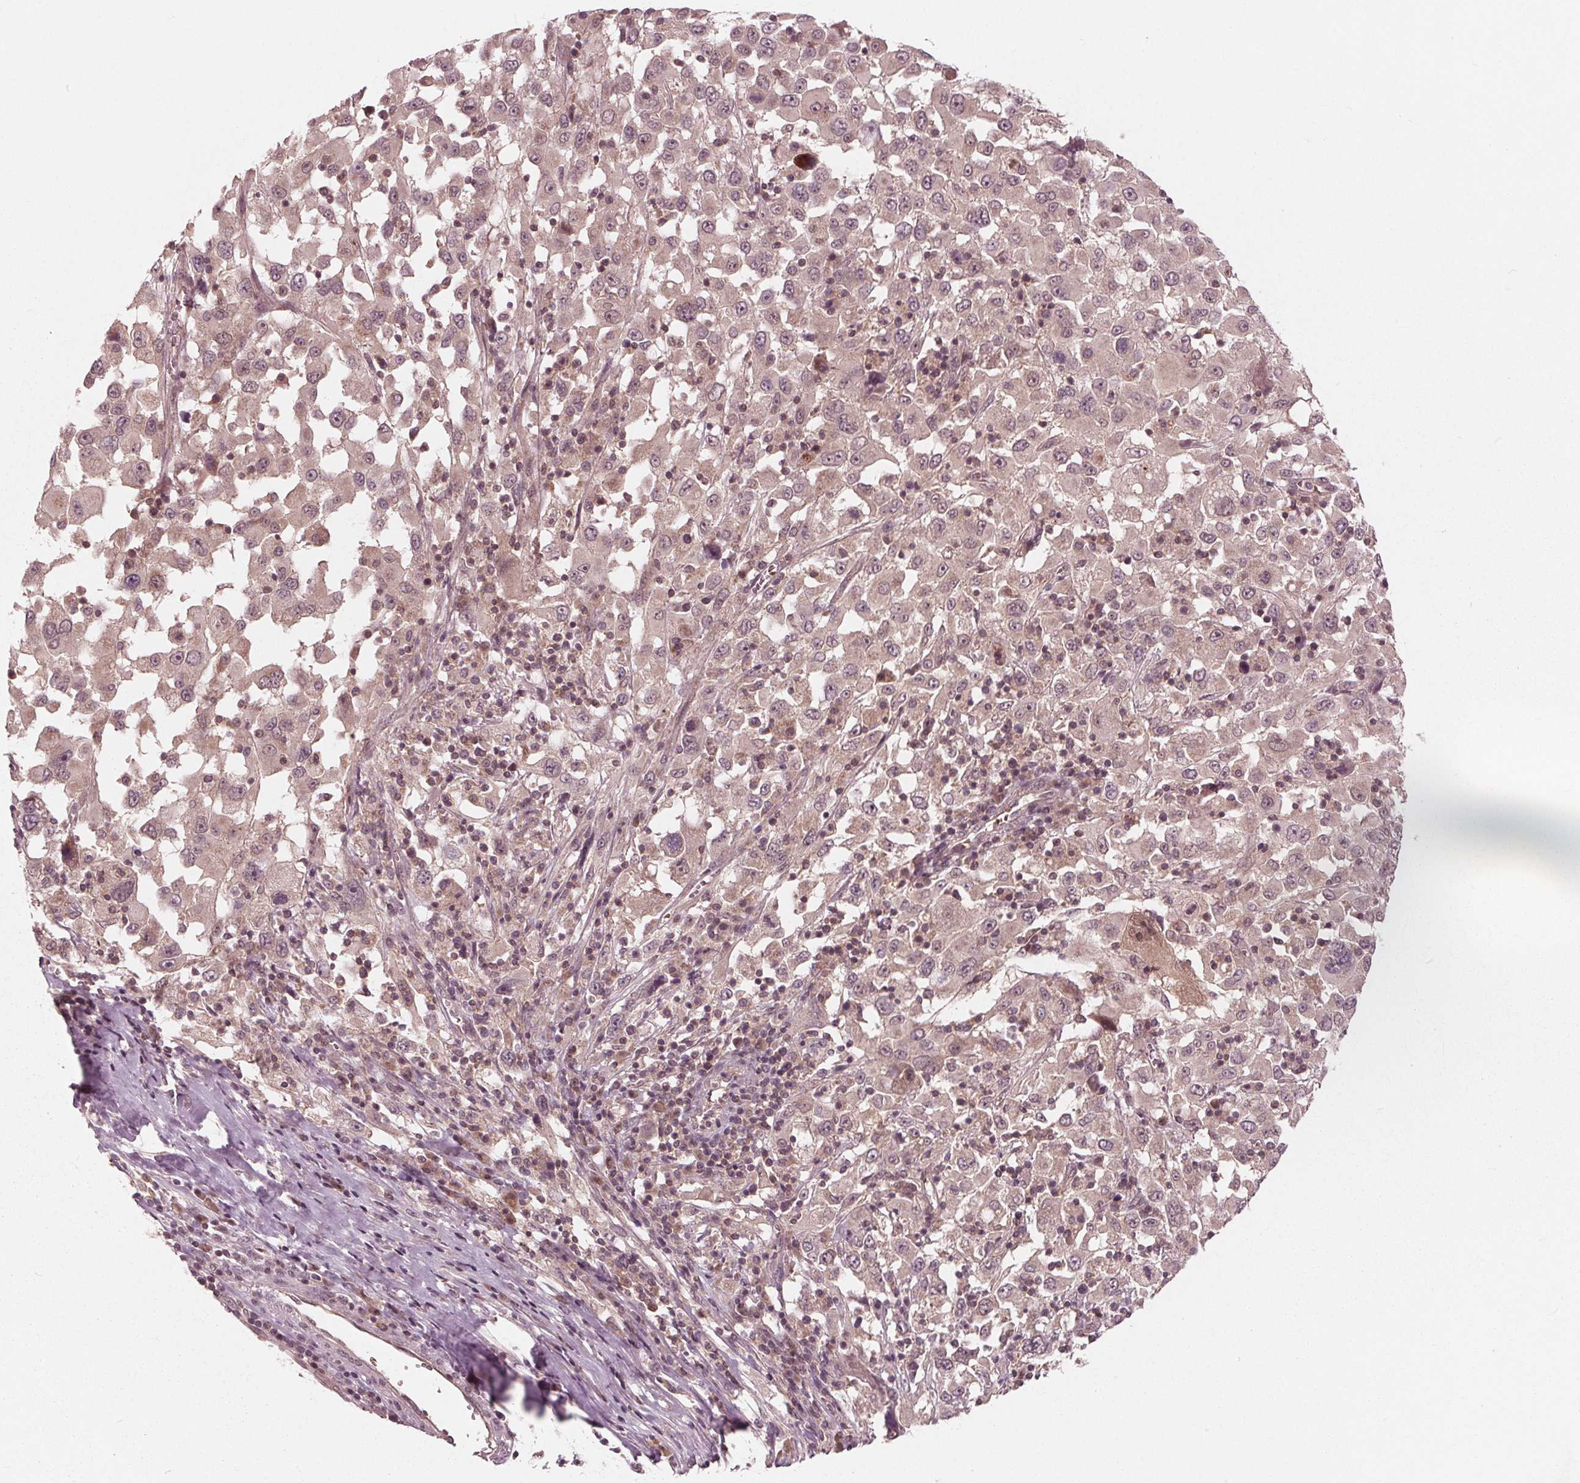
{"staining": {"intensity": "weak", "quantity": "<25%", "location": "cytoplasmic/membranous"}, "tissue": "melanoma", "cell_type": "Tumor cells", "image_type": "cancer", "snomed": [{"axis": "morphology", "description": "Malignant melanoma, Metastatic site"}, {"axis": "topography", "description": "Soft tissue"}], "caption": "An immunohistochemistry (IHC) image of melanoma is shown. There is no staining in tumor cells of melanoma. (Brightfield microscopy of DAB (3,3'-diaminobenzidine) IHC at high magnification).", "gene": "UBALD1", "patient": {"sex": "male", "age": 50}}